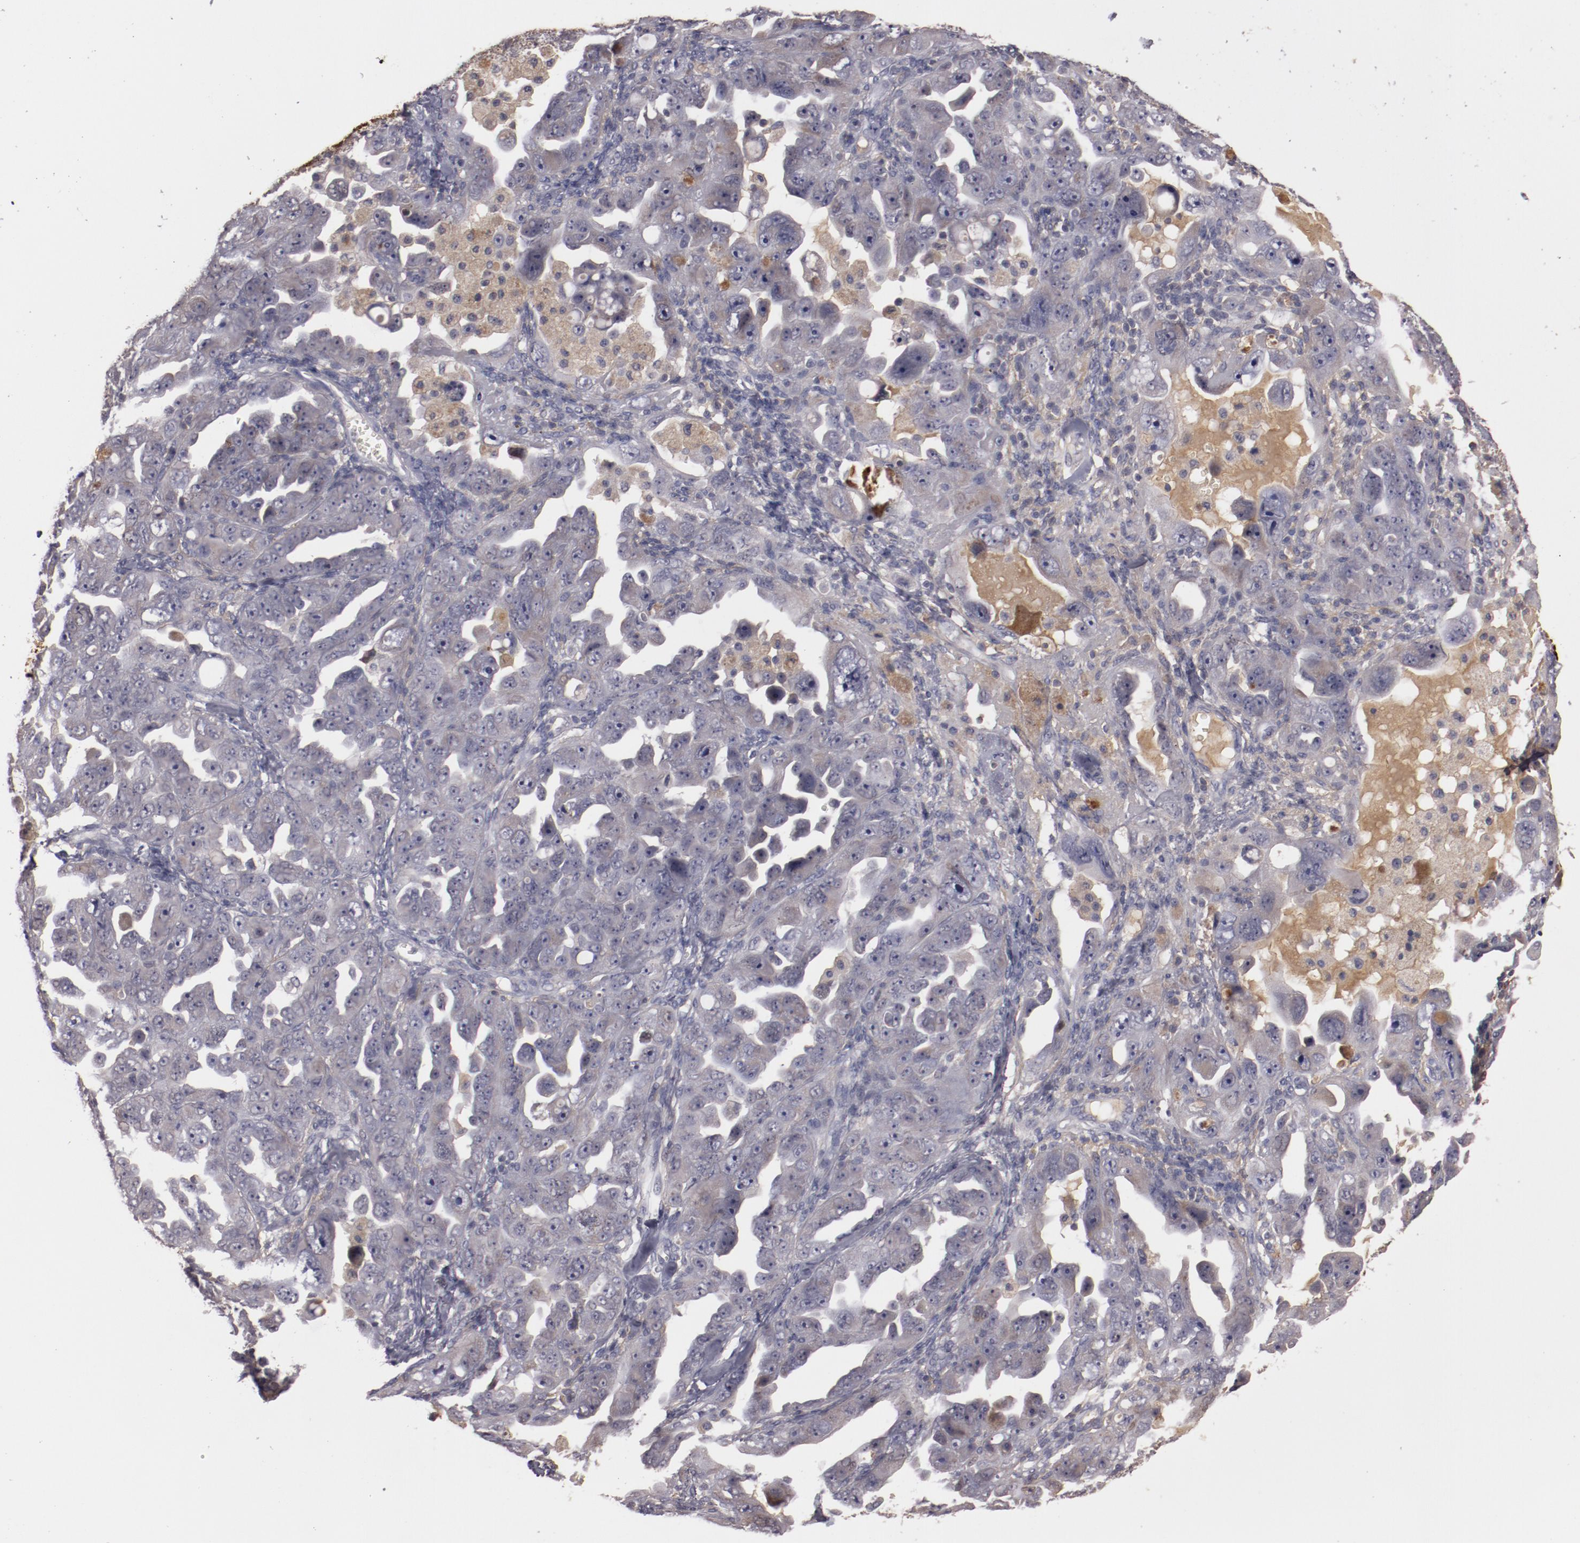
{"staining": {"intensity": "negative", "quantity": "none", "location": "none"}, "tissue": "ovarian cancer", "cell_type": "Tumor cells", "image_type": "cancer", "snomed": [{"axis": "morphology", "description": "Cystadenocarcinoma, serous, NOS"}, {"axis": "topography", "description": "Ovary"}], "caption": "IHC of human serous cystadenocarcinoma (ovarian) demonstrates no positivity in tumor cells.", "gene": "MBL2", "patient": {"sex": "female", "age": 66}}